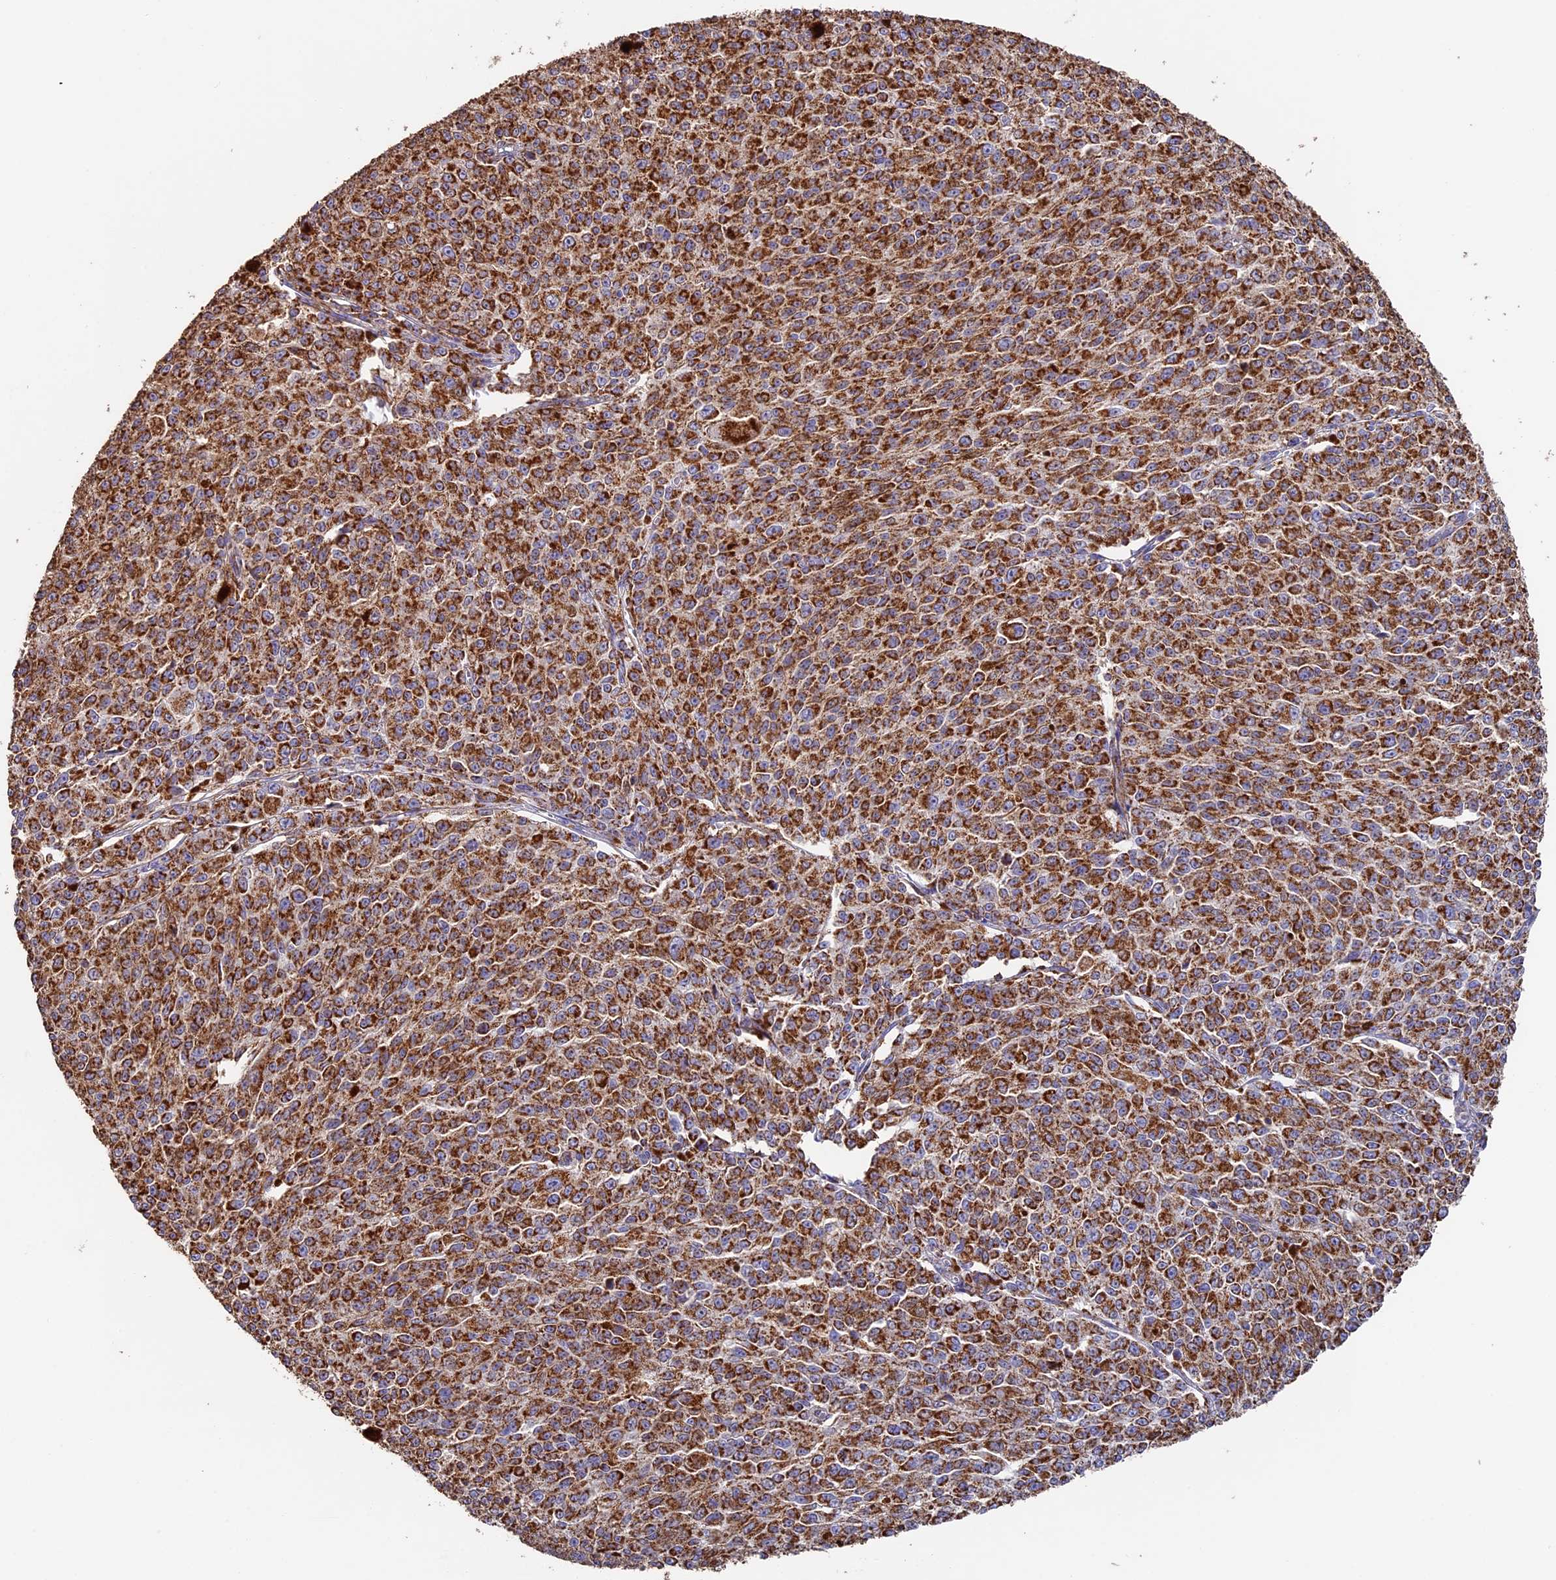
{"staining": {"intensity": "strong", "quantity": ">75%", "location": "cytoplasmic/membranous"}, "tissue": "melanoma", "cell_type": "Tumor cells", "image_type": "cancer", "snomed": [{"axis": "morphology", "description": "Malignant melanoma, NOS"}, {"axis": "topography", "description": "Skin"}], "caption": "Protein analysis of melanoma tissue exhibits strong cytoplasmic/membranous expression in approximately >75% of tumor cells.", "gene": "ADAT1", "patient": {"sex": "female", "age": 52}}